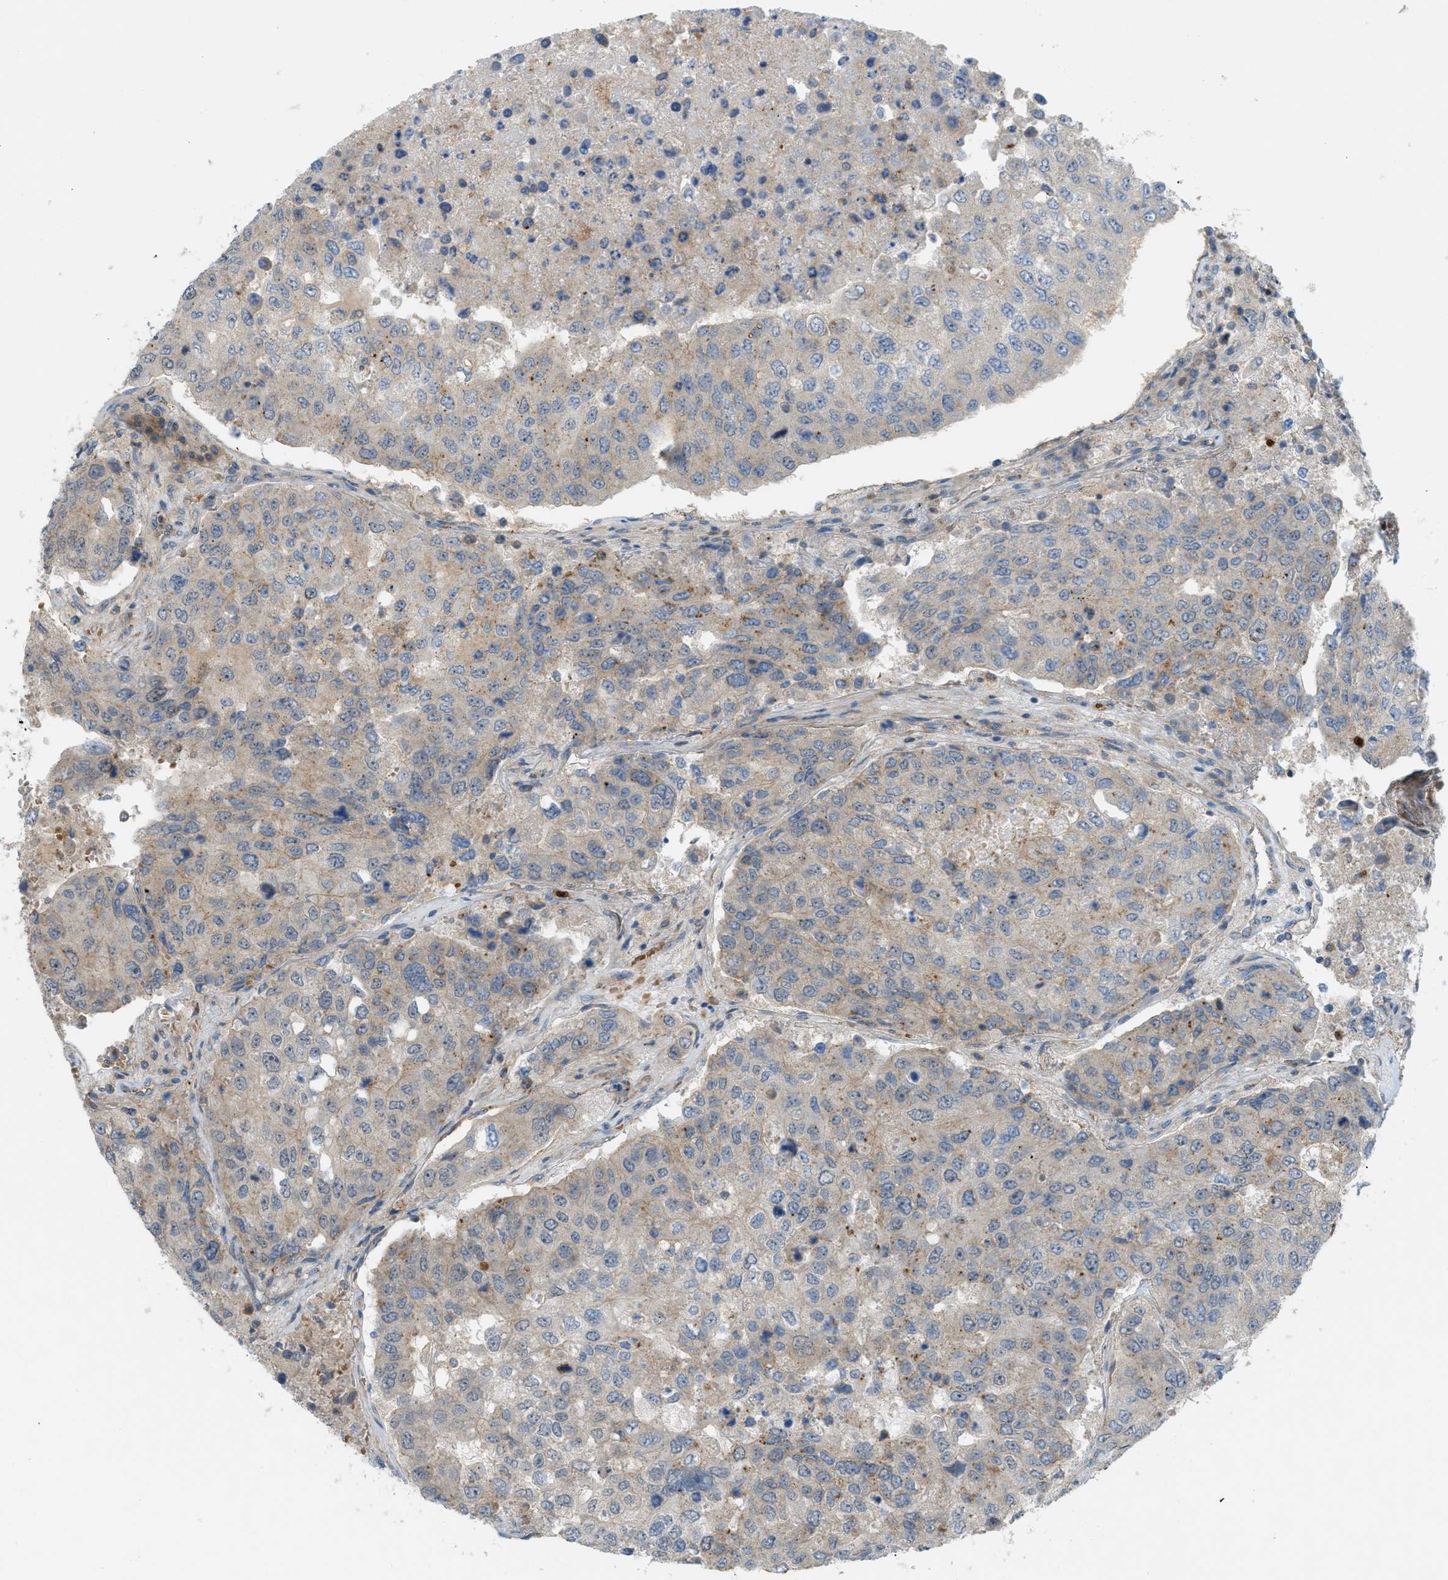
{"staining": {"intensity": "weak", "quantity": ">75%", "location": "cytoplasmic/membranous"}, "tissue": "urothelial cancer", "cell_type": "Tumor cells", "image_type": "cancer", "snomed": [{"axis": "morphology", "description": "Urothelial carcinoma, High grade"}, {"axis": "topography", "description": "Lymph node"}, {"axis": "topography", "description": "Urinary bladder"}], "caption": "Immunohistochemical staining of high-grade urothelial carcinoma exhibits weak cytoplasmic/membranous protein positivity in approximately >75% of tumor cells. (brown staining indicates protein expression, while blue staining denotes nuclei).", "gene": "GRK6", "patient": {"sex": "male", "age": 51}}